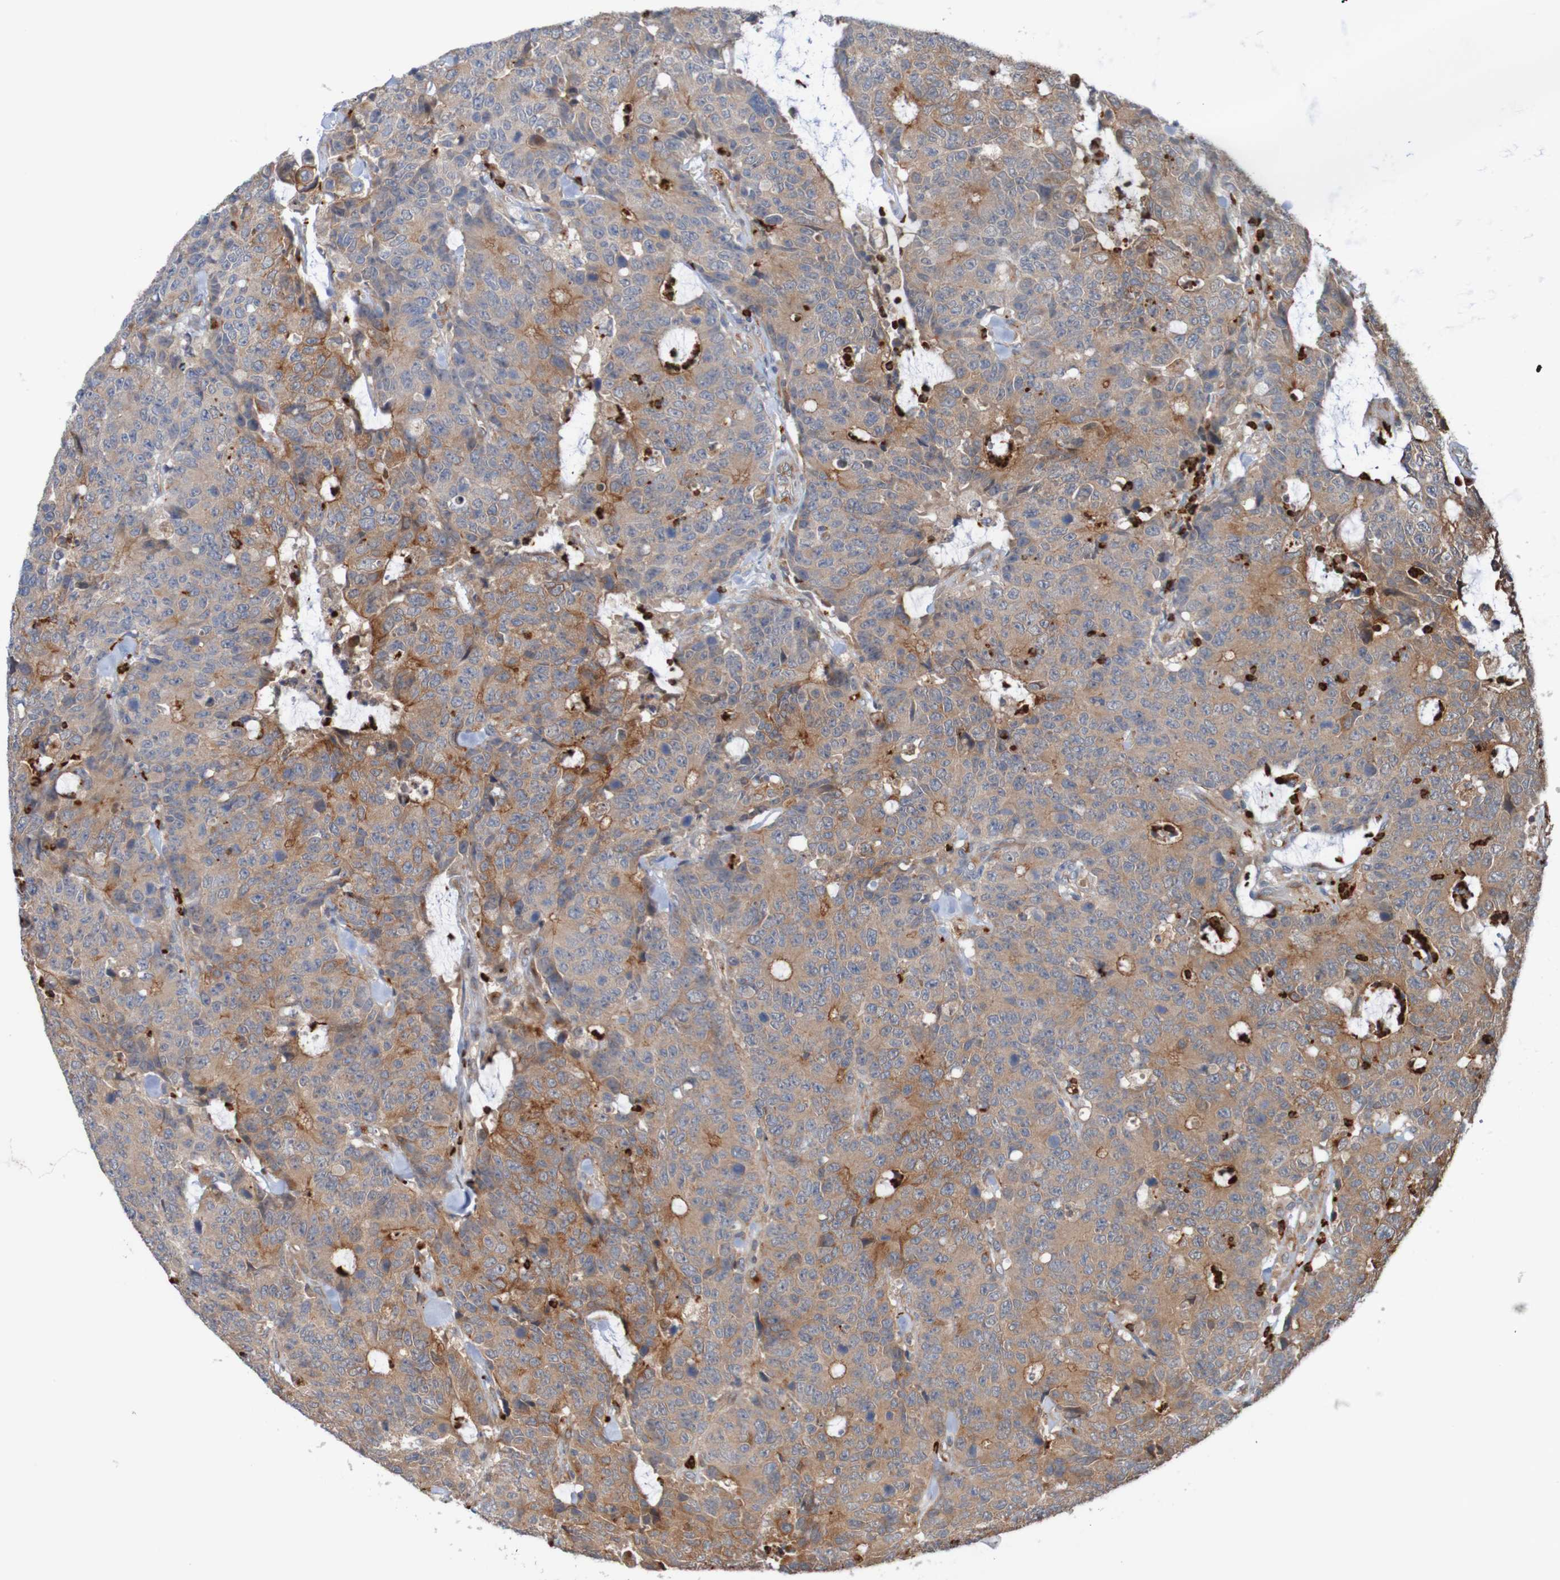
{"staining": {"intensity": "moderate", "quantity": ">75%", "location": "cytoplasmic/membranous"}, "tissue": "colorectal cancer", "cell_type": "Tumor cells", "image_type": "cancer", "snomed": [{"axis": "morphology", "description": "Adenocarcinoma, NOS"}, {"axis": "topography", "description": "Colon"}], "caption": "Tumor cells show medium levels of moderate cytoplasmic/membranous staining in approximately >75% of cells in colorectal cancer.", "gene": "ST8SIA6", "patient": {"sex": "female", "age": 86}}